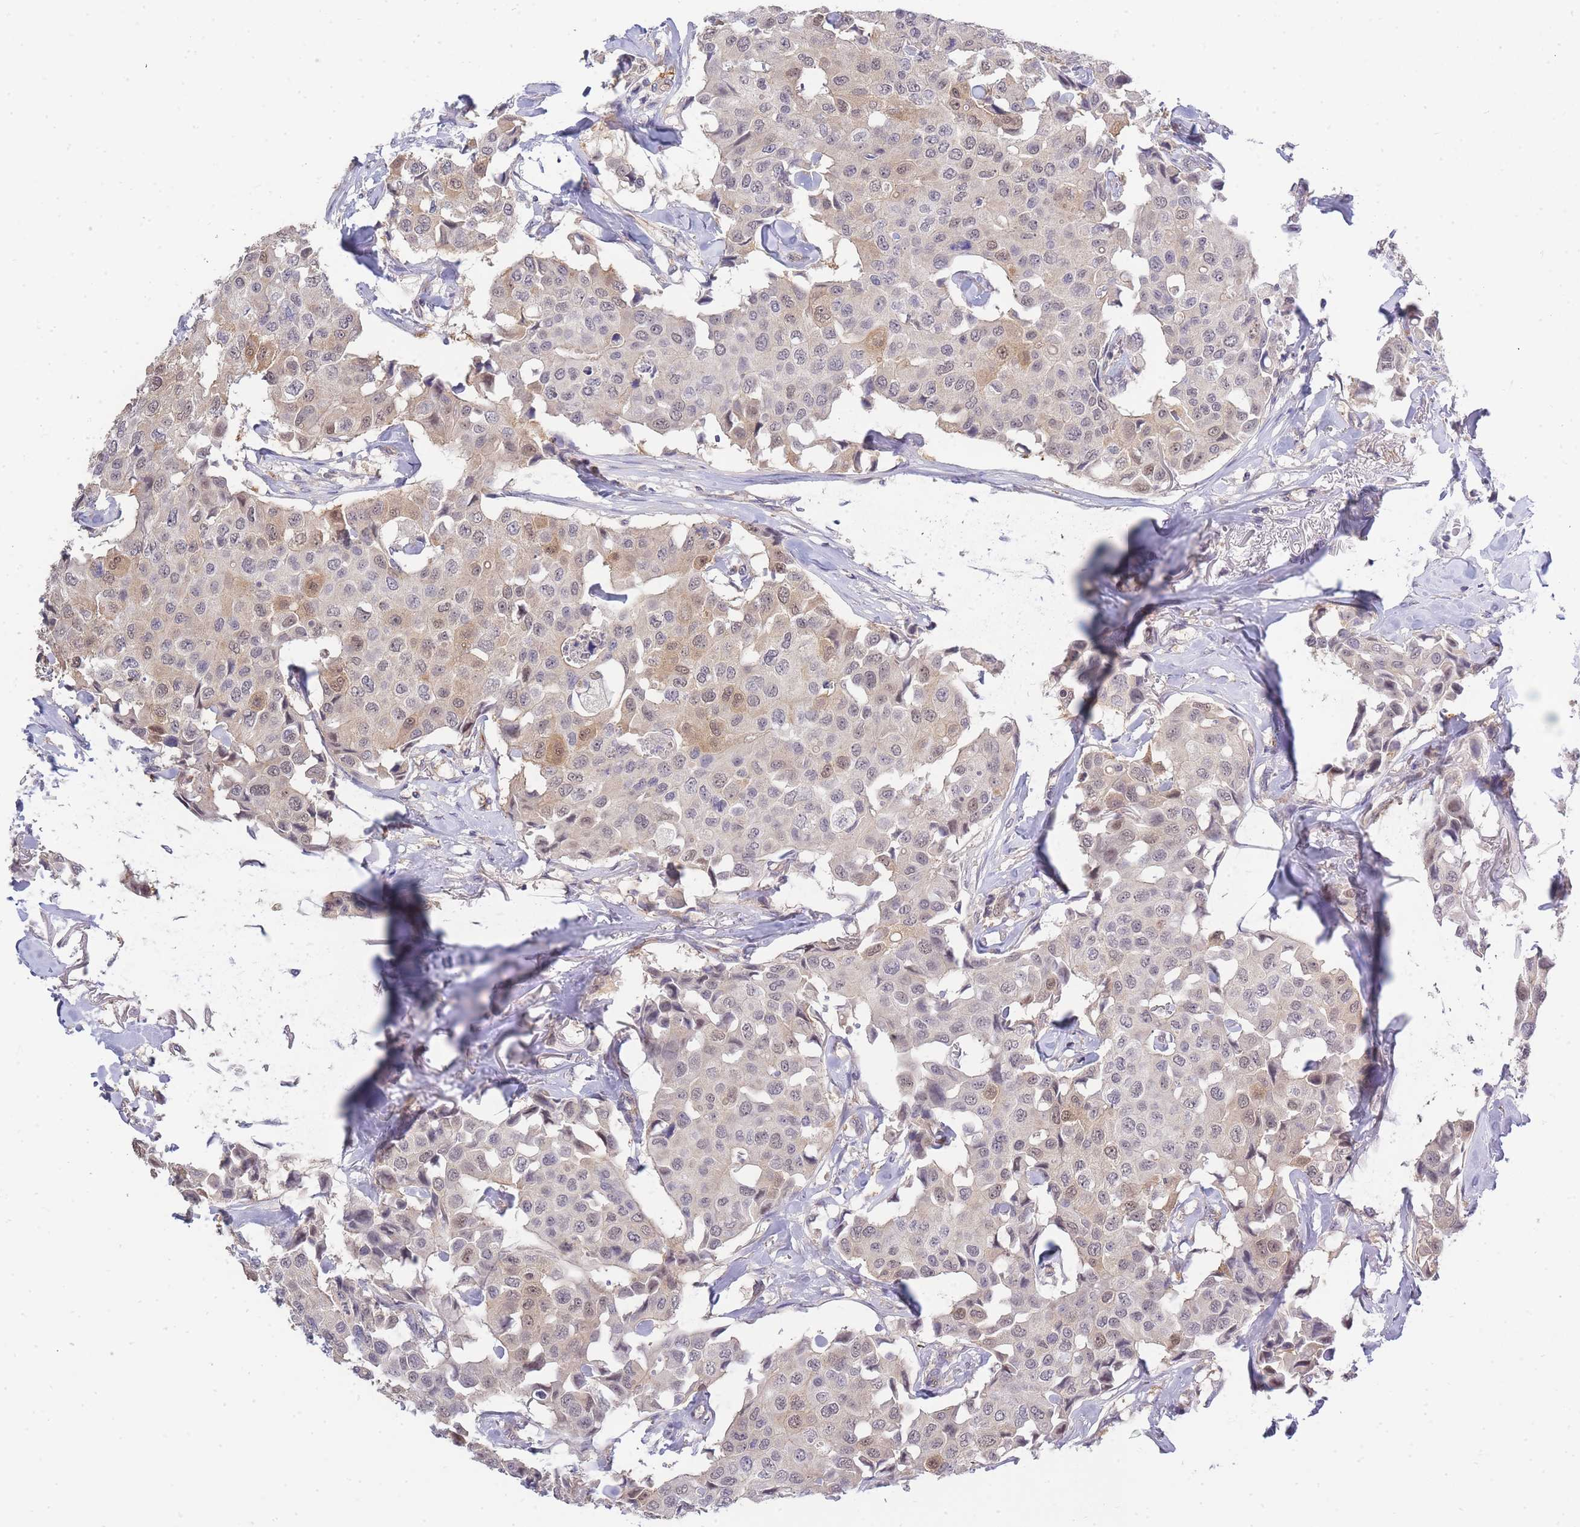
{"staining": {"intensity": "weak", "quantity": "<25%", "location": "cytoplasmic/membranous,nuclear"}, "tissue": "breast cancer", "cell_type": "Tumor cells", "image_type": "cancer", "snomed": [{"axis": "morphology", "description": "Duct carcinoma"}, {"axis": "topography", "description": "Breast"}], "caption": "Breast invasive ductal carcinoma stained for a protein using IHC shows no staining tumor cells.", "gene": "C19orf25", "patient": {"sex": "female", "age": 80}}